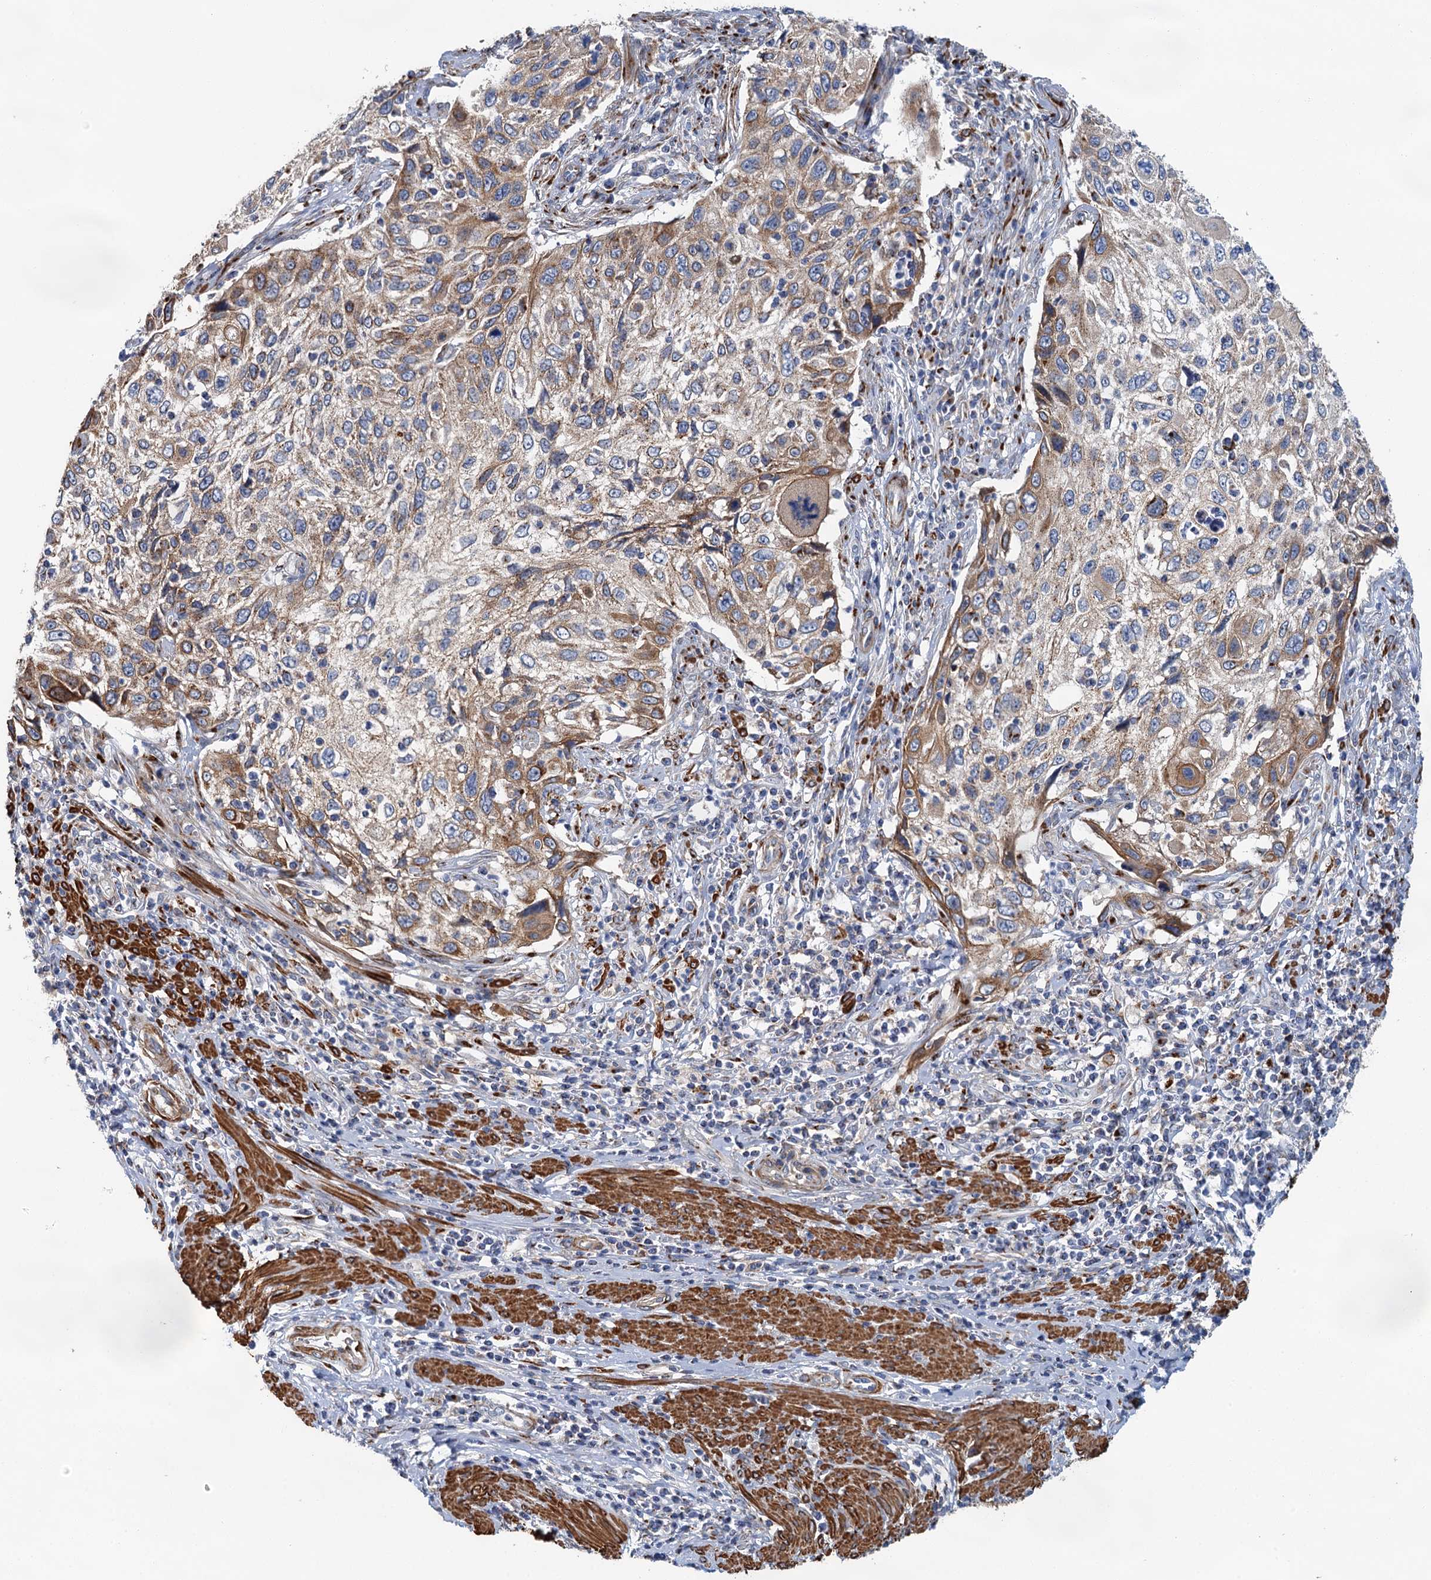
{"staining": {"intensity": "moderate", "quantity": "25%-75%", "location": "cytoplasmic/membranous"}, "tissue": "cervical cancer", "cell_type": "Tumor cells", "image_type": "cancer", "snomed": [{"axis": "morphology", "description": "Squamous cell carcinoma, NOS"}, {"axis": "topography", "description": "Cervix"}], "caption": "An image of cervical squamous cell carcinoma stained for a protein displays moderate cytoplasmic/membranous brown staining in tumor cells.", "gene": "BET1L", "patient": {"sex": "female", "age": 70}}